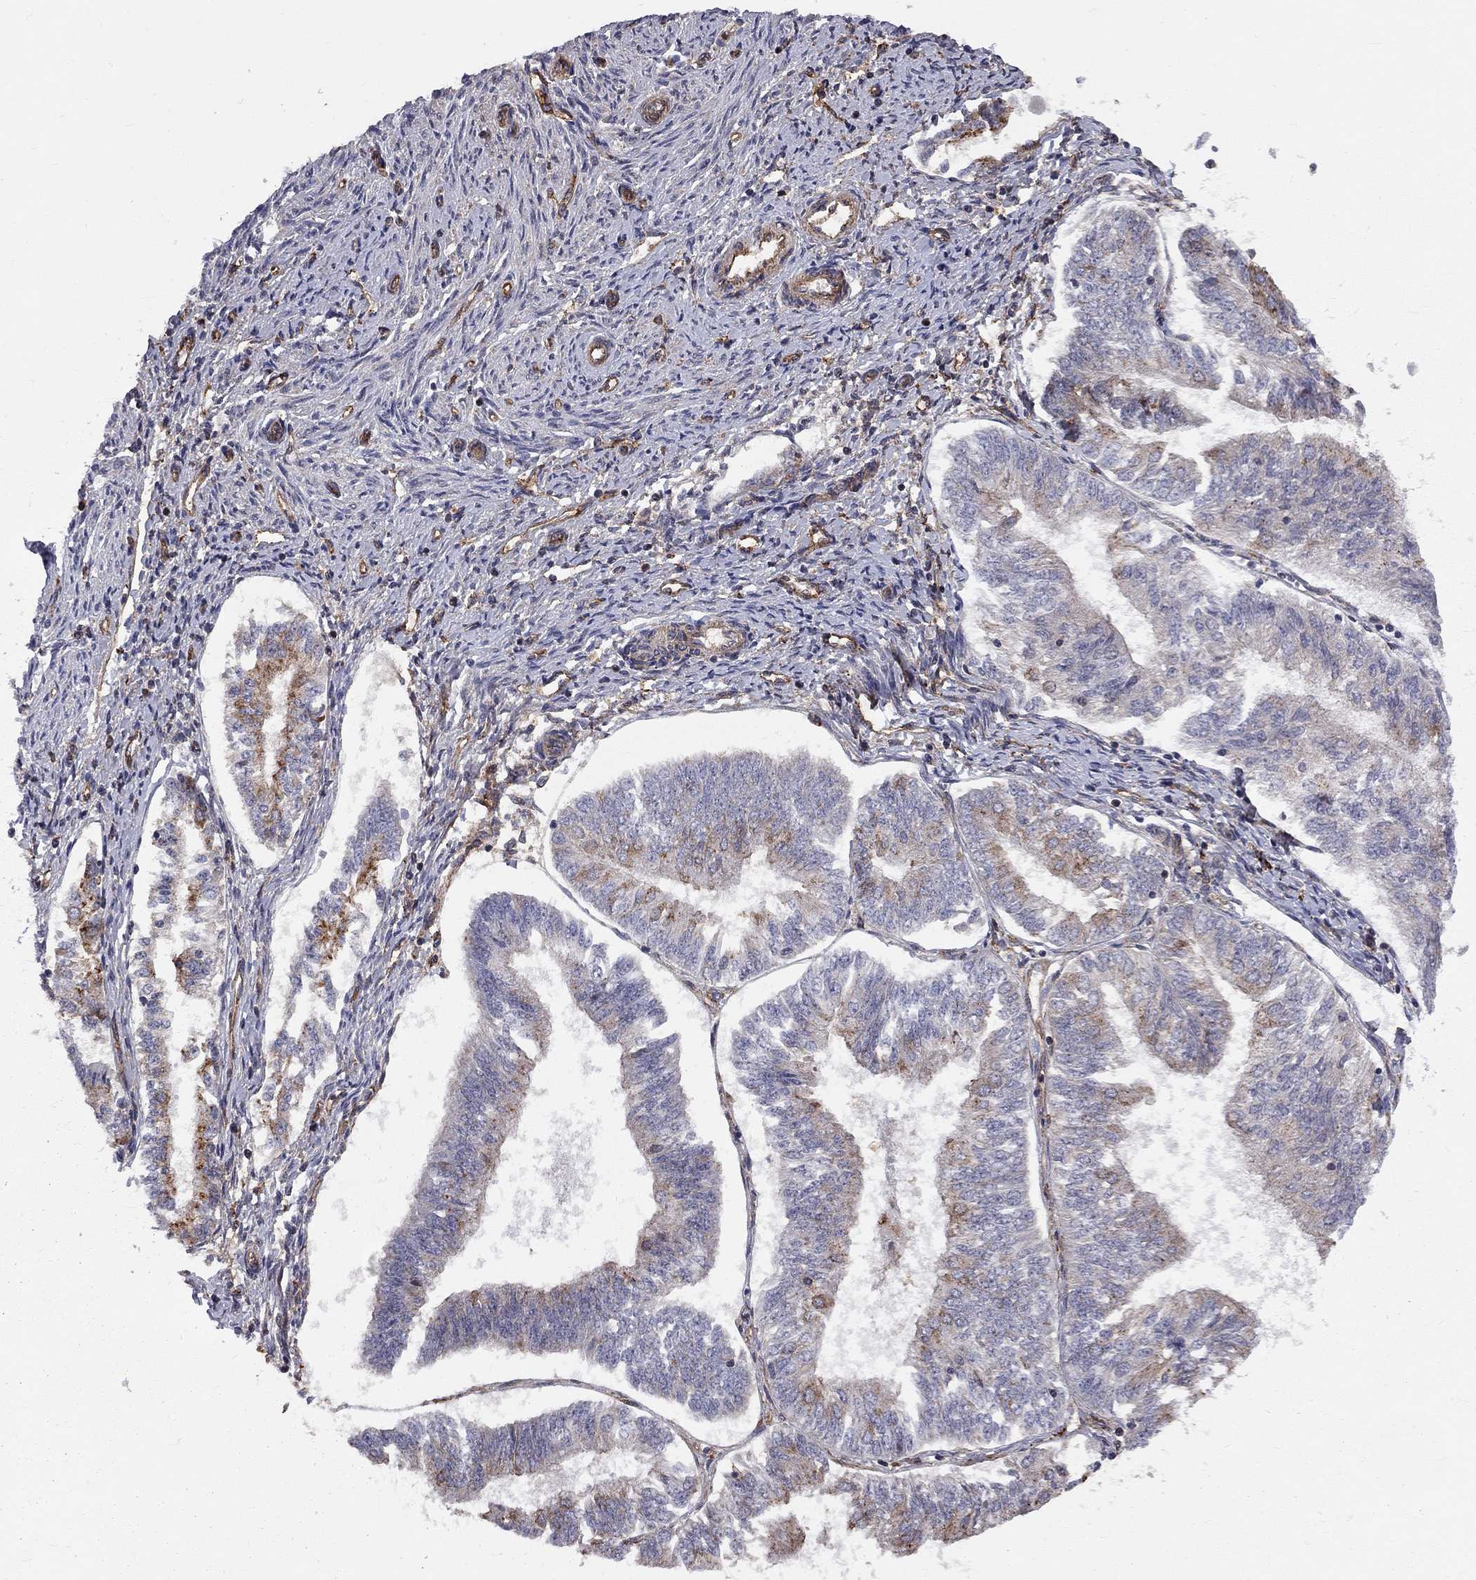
{"staining": {"intensity": "moderate", "quantity": "<25%", "location": "cytoplasmic/membranous"}, "tissue": "endometrial cancer", "cell_type": "Tumor cells", "image_type": "cancer", "snomed": [{"axis": "morphology", "description": "Adenocarcinoma, NOS"}, {"axis": "topography", "description": "Endometrium"}], "caption": "A high-resolution histopathology image shows IHC staining of adenocarcinoma (endometrial), which exhibits moderate cytoplasmic/membranous positivity in about <25% of tumor cells.", "gene": "RASEF", "patient": {"sex": "female", "age": 58}}